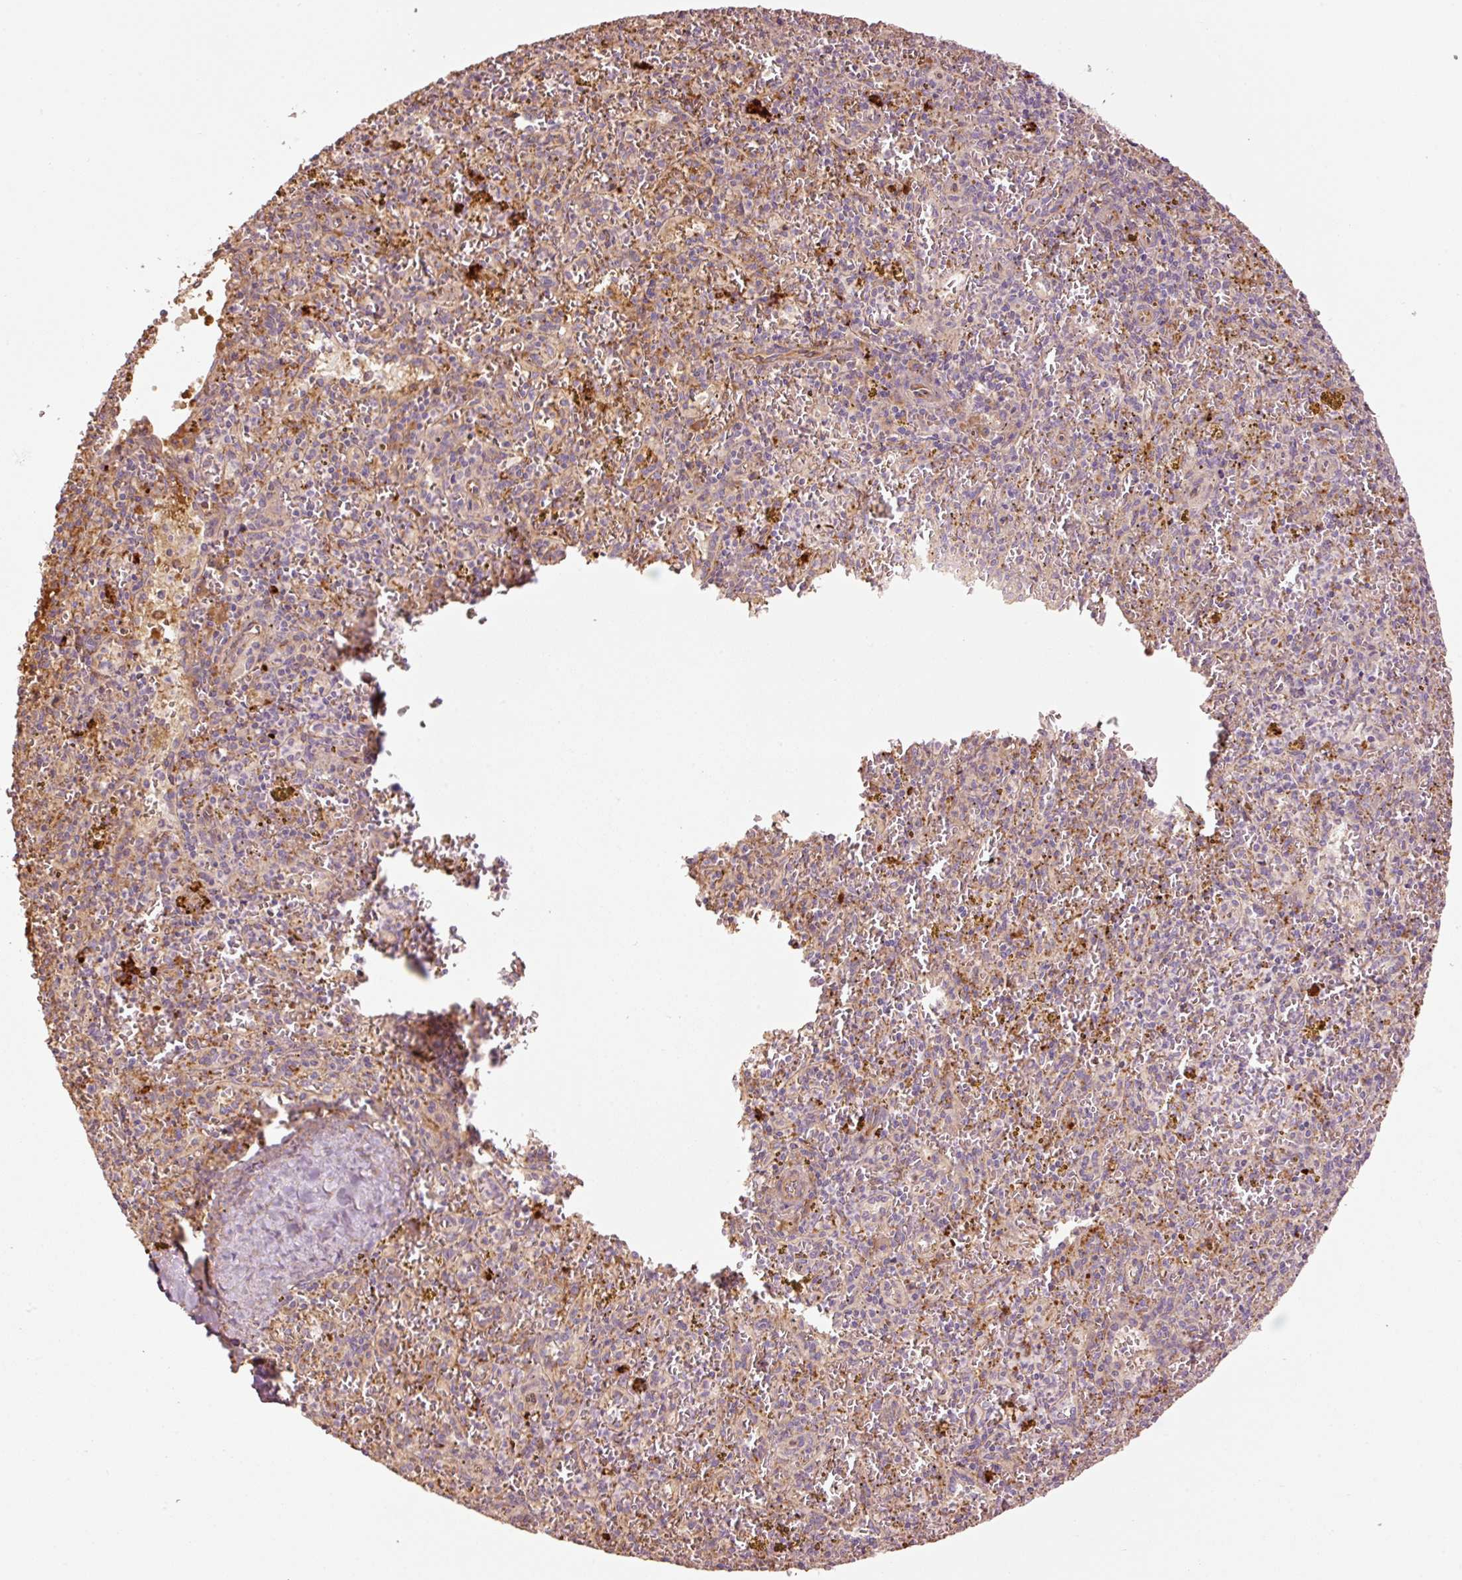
{"staining": {"intensity": "negative", "quantity": "none", "location": "none"}, "tissue": "spleen", "cell_type": "Cells in red pulp", "image_type": "normal", "snomed": [{"axis": "morphology", "description": "Normal tissue, NOS"}, {"axis": "topography", "description": "Spleen"}], "caption": "This is a photomicrograph of IHC staining of benign spleen, which shows no staining in cells in red pulp.", "gene": "NID2", "patient": {"sex": "male", "age": 57}}